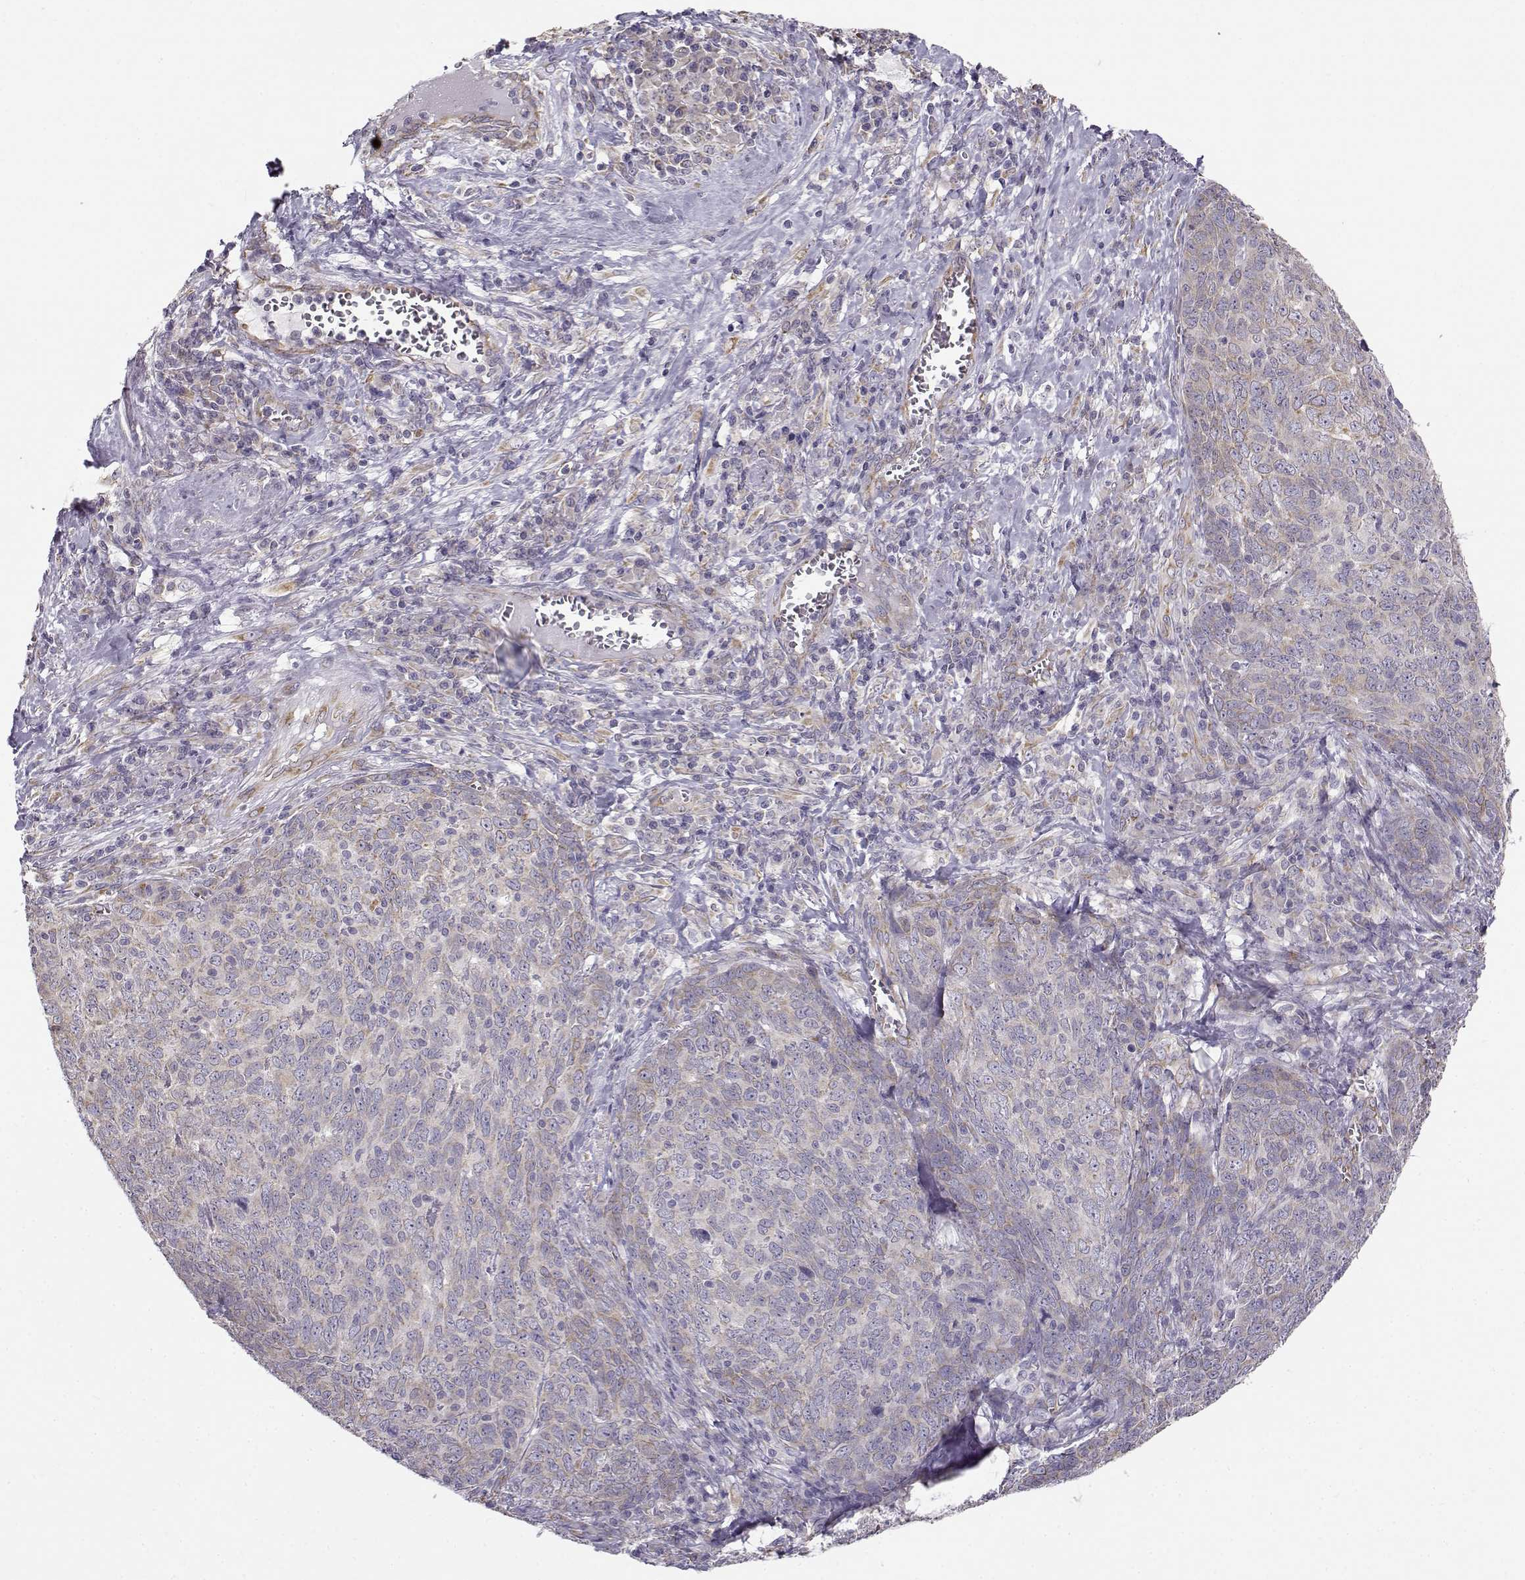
{"staining": {"intensity": "weak", "quantity": "<25%", "location": "cytoplasmic/membranous"}, "tissue": "skin cancer", "cell_type": "Tumor cells", "image_type": "cancer", "snomed": [{"axis": "morphology", "description": "Squamous cell carcinoma, NOS"}, {"axis": "topography", "description": "Skin"}, {"axis": "topography", "description": "Anal"}], "caption": "IHC of human skin squamous cell carcinoma displays no staining in tumor cells.", "gene": "BEND6", "patient": {"sex": "female", "age": 51}}